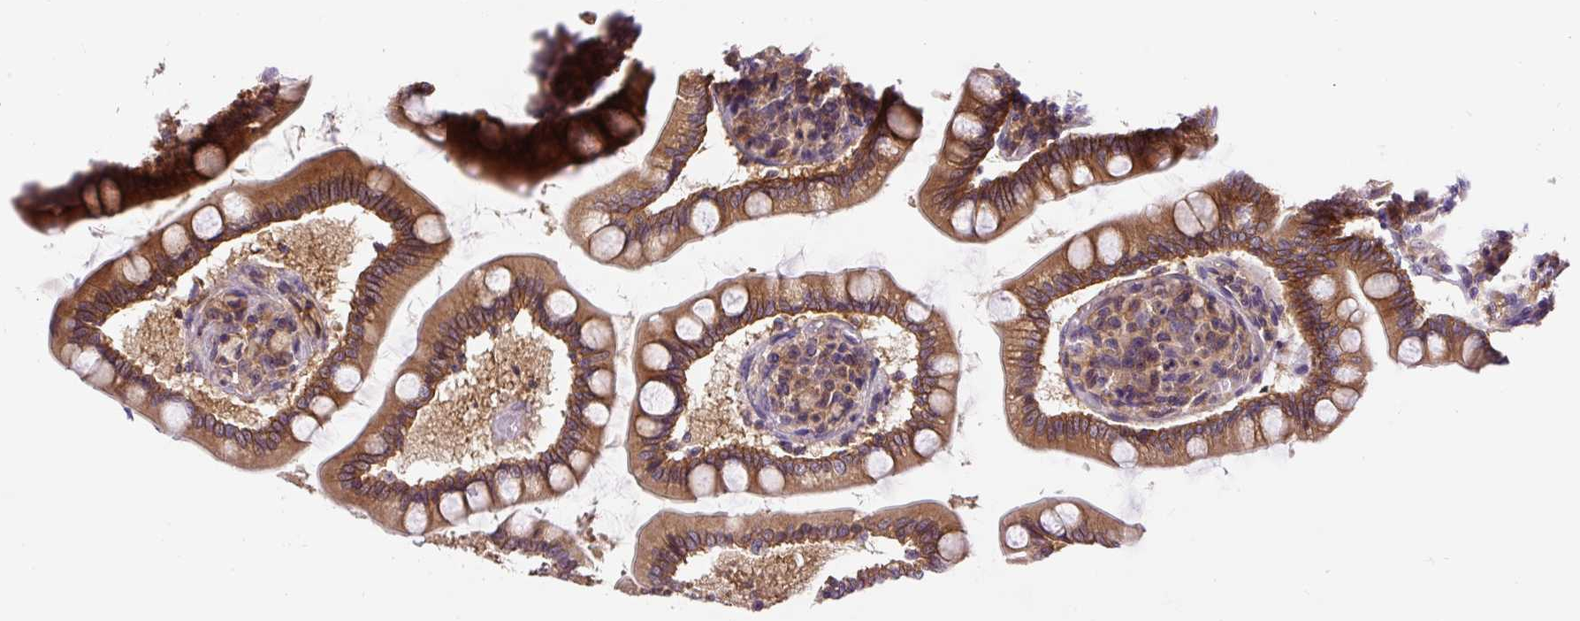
{"staining": {"intensity": "moderate", "quantity": ">75%", "location": "cytoplasmic/membranous"}, "tissue": "small intestine", "cell_type": "Glandular cells", "image_type": "normal", "snomed": [{"axis": "morphology", "description": "Normal tissue, NOS"}, {"axis": "topography", "description": "Small intestine"}], "caption": "This micrograph displays IHC staining of unremarkable small intestine, with medium moderate cytoplasmic/membranous staining in about >75% of glandular cells.", "gene": "CCDC28A", "patient": {"sex": "female", "age": 64}}